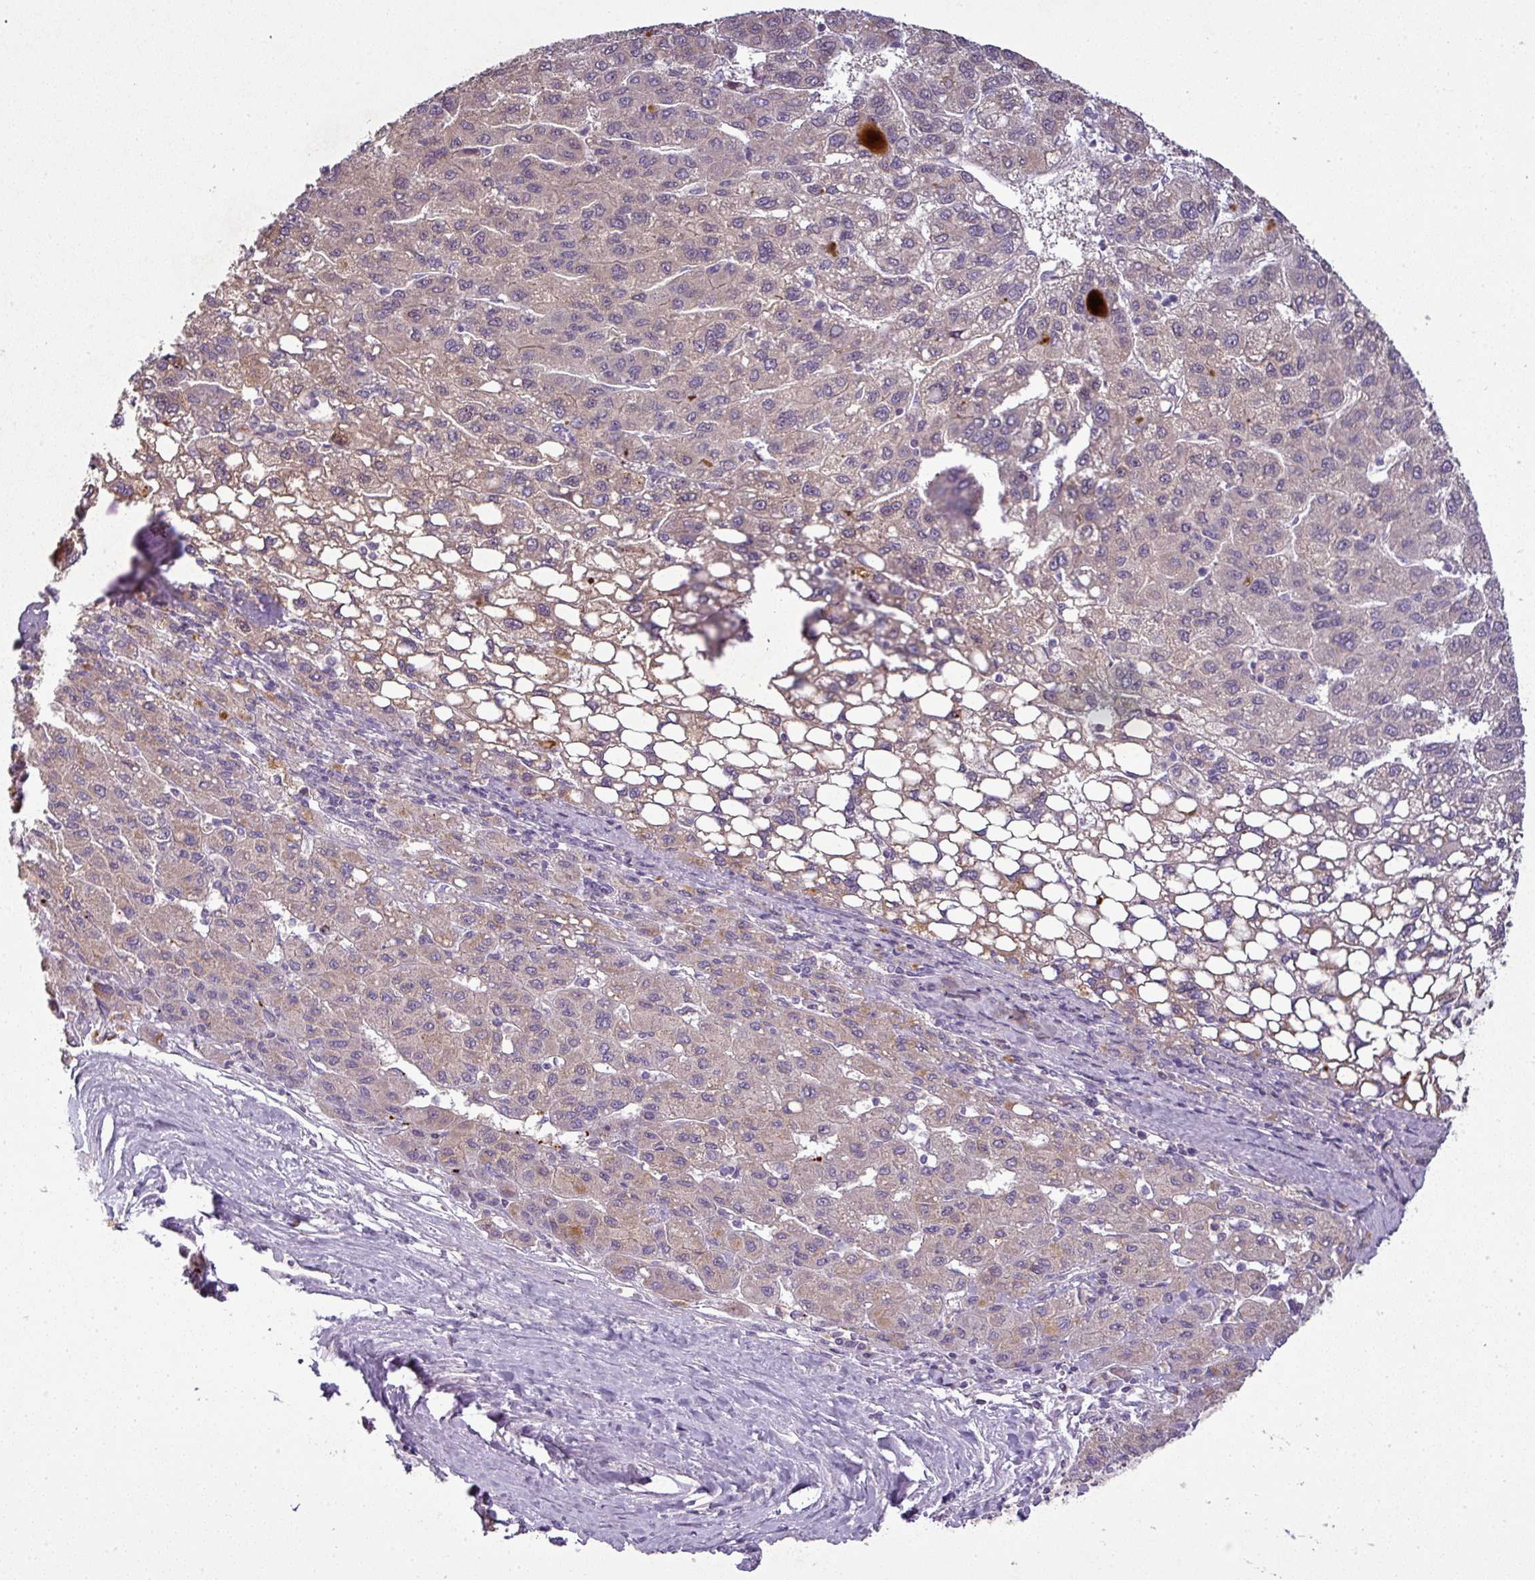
{"staining": {"intensity": "weak", "quantity": "25%-75%", "location": "cytoplasmic/membranous"}, "tissue": "liver cancer", "cell_type": "Tumor cells", "image_type": "cancer", "snomed": [{"axis": "morphology", "description": "Carcinoma, Hepatocellular, NOS"}, {"axis": "topography", "description": "Liver"}], "caption": "Human liver hepatocellular carcinoma stained with a brown dye demonstrates weak cytoplasmic/membranous positive staining in approximately 25%-75% of tumor cells.", "gene": "PNMA6A", "patient": {"sex": "female", "age": 82}}